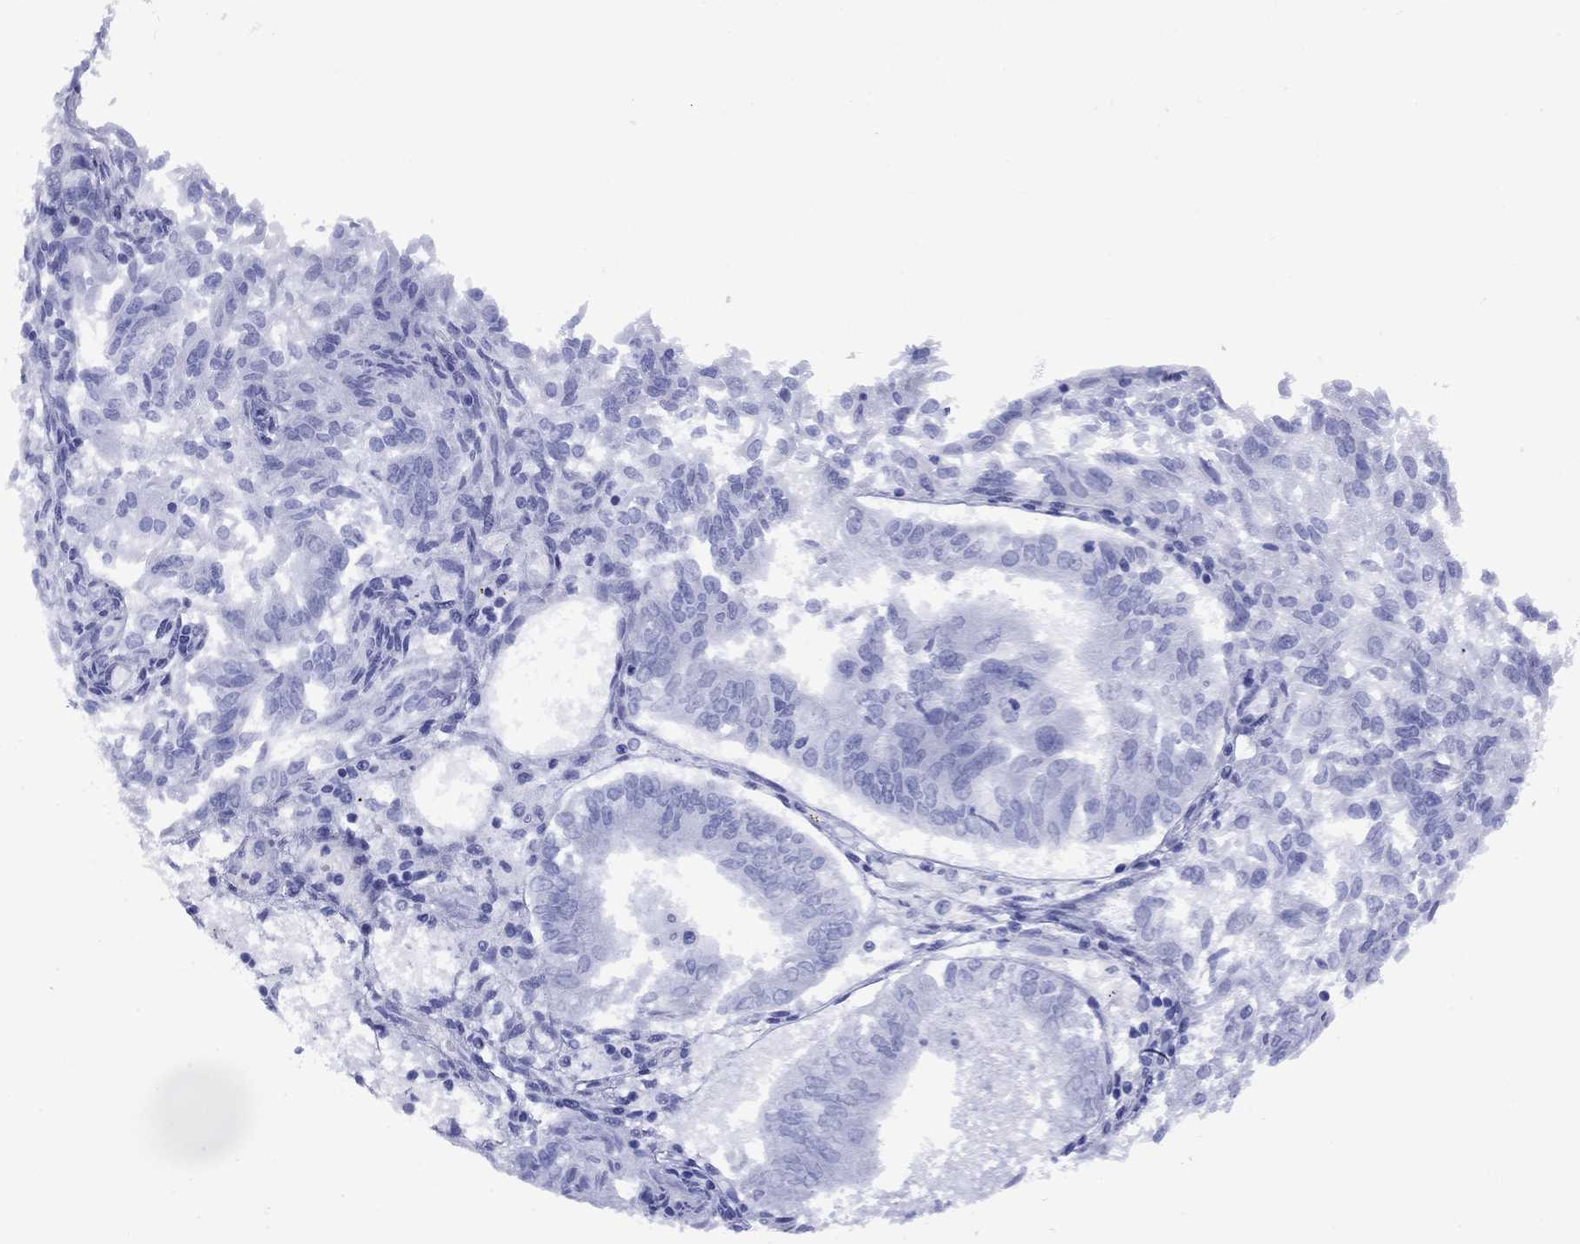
{"staining": {"intensity": "negative", "quantity": "none", "location": "none"}, "tissue": "endometrial cancer", "cell_type": "Tumor cells", "image_type": "cancer", "snomed": [{"axis": "morphology", "description": "Adenocarcinoma, NOS"}, {"axis": "topography", "description": "Endometrium"}], "caption": "Immunohistochemistry histopathology image of endometrial cancer stained for a protein (brown), which demonstrates no expression in tumor cells. (DAB immunohistochemistry with hematoxylin counter stain).", "gene": "APOA2", "patient": {"sex": "female", "age": 58}}